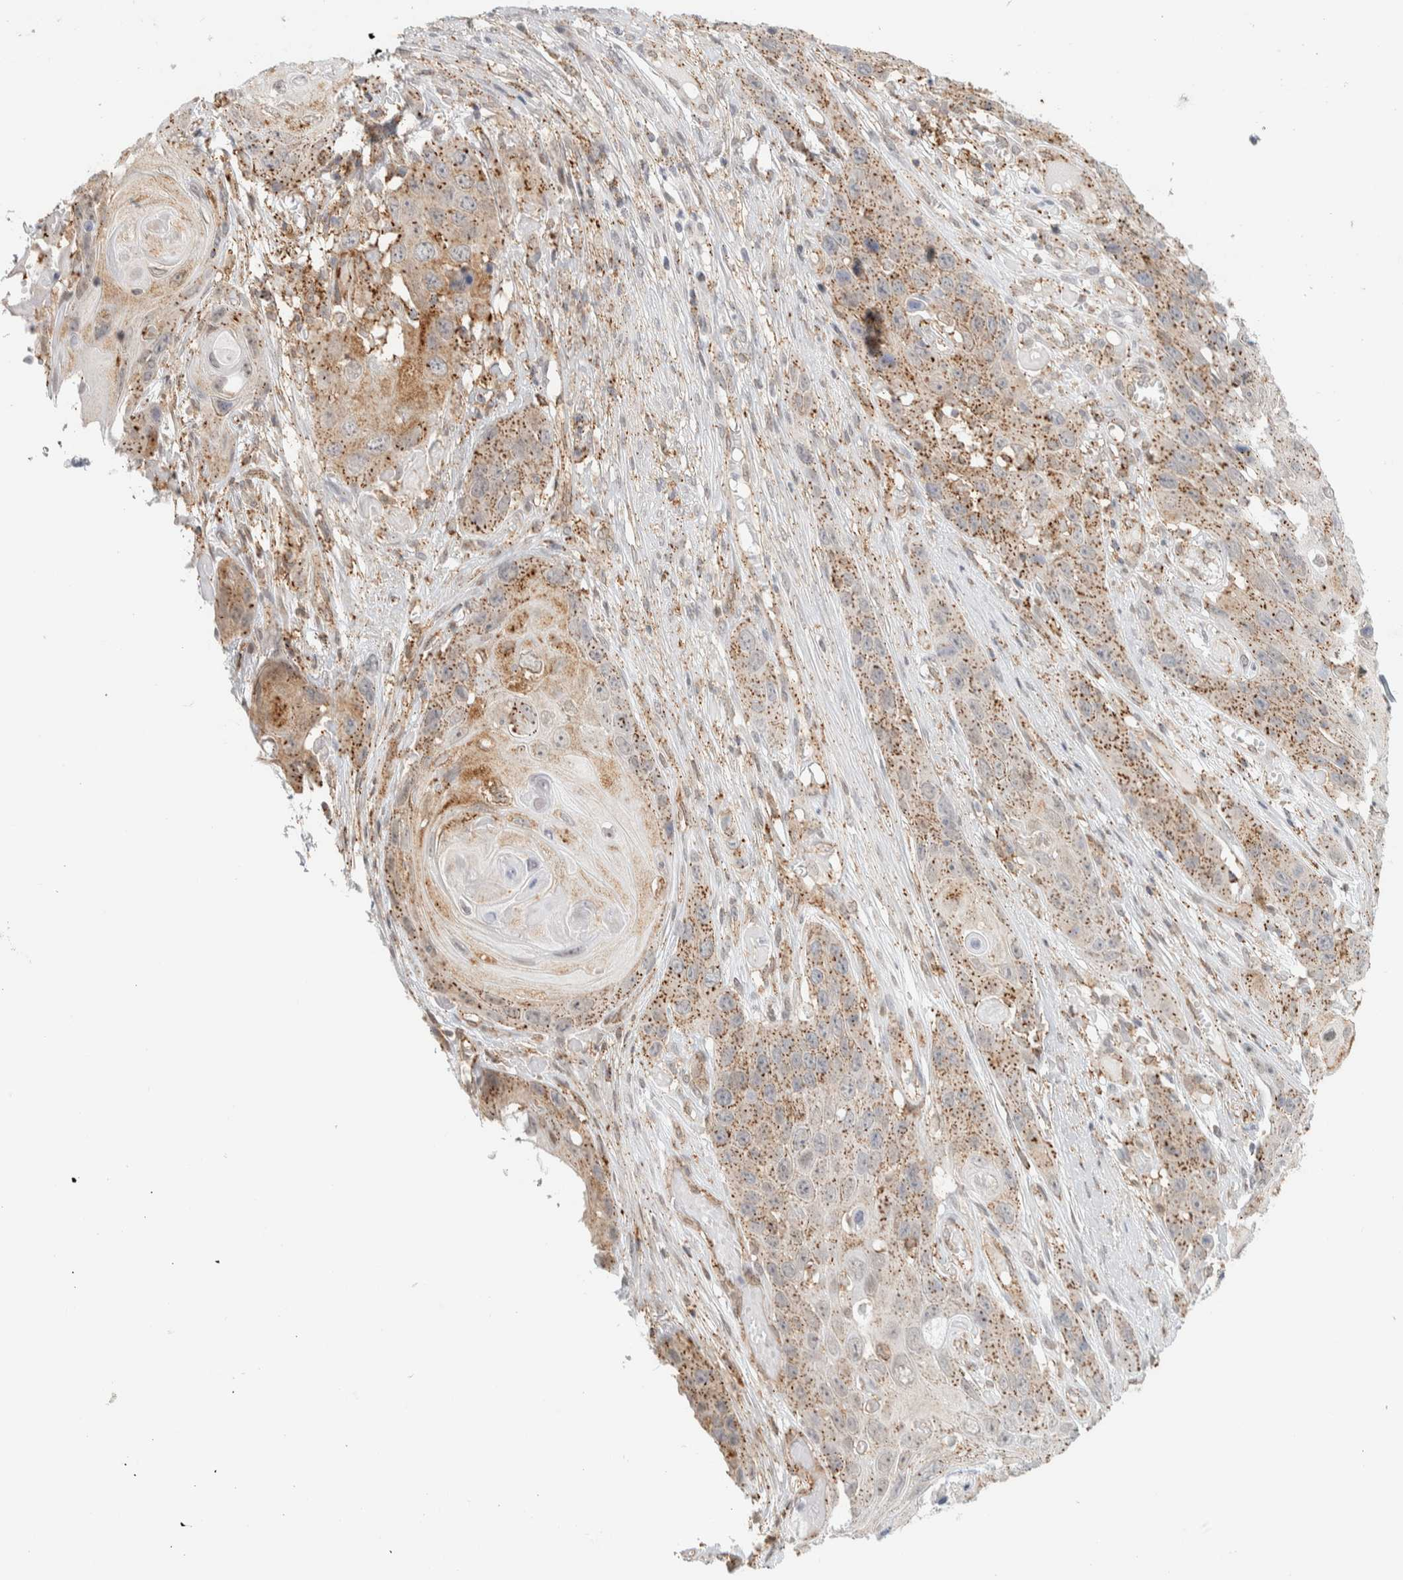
{"staining": {"intensity": "weak", "quantity": ">75%", "location": "cytoplasmic/membranous"}, "tissue": "skin cancer", "cell_type": "Tumor cells", "image_type": "cancer", "snomed": [{"axis": "morphology", "description": "Squamous cell carcinoma, NOS"}, {"axis": "topography", "description": "Skin"}], "caption": "Tumor cells display weak cytoplasmic/membranous expression in approximately >75% of cells in skin cancer (squamous cell carcinoma).", "gene": "CDH17", "patient": {"sex": "male", "age": 55}}